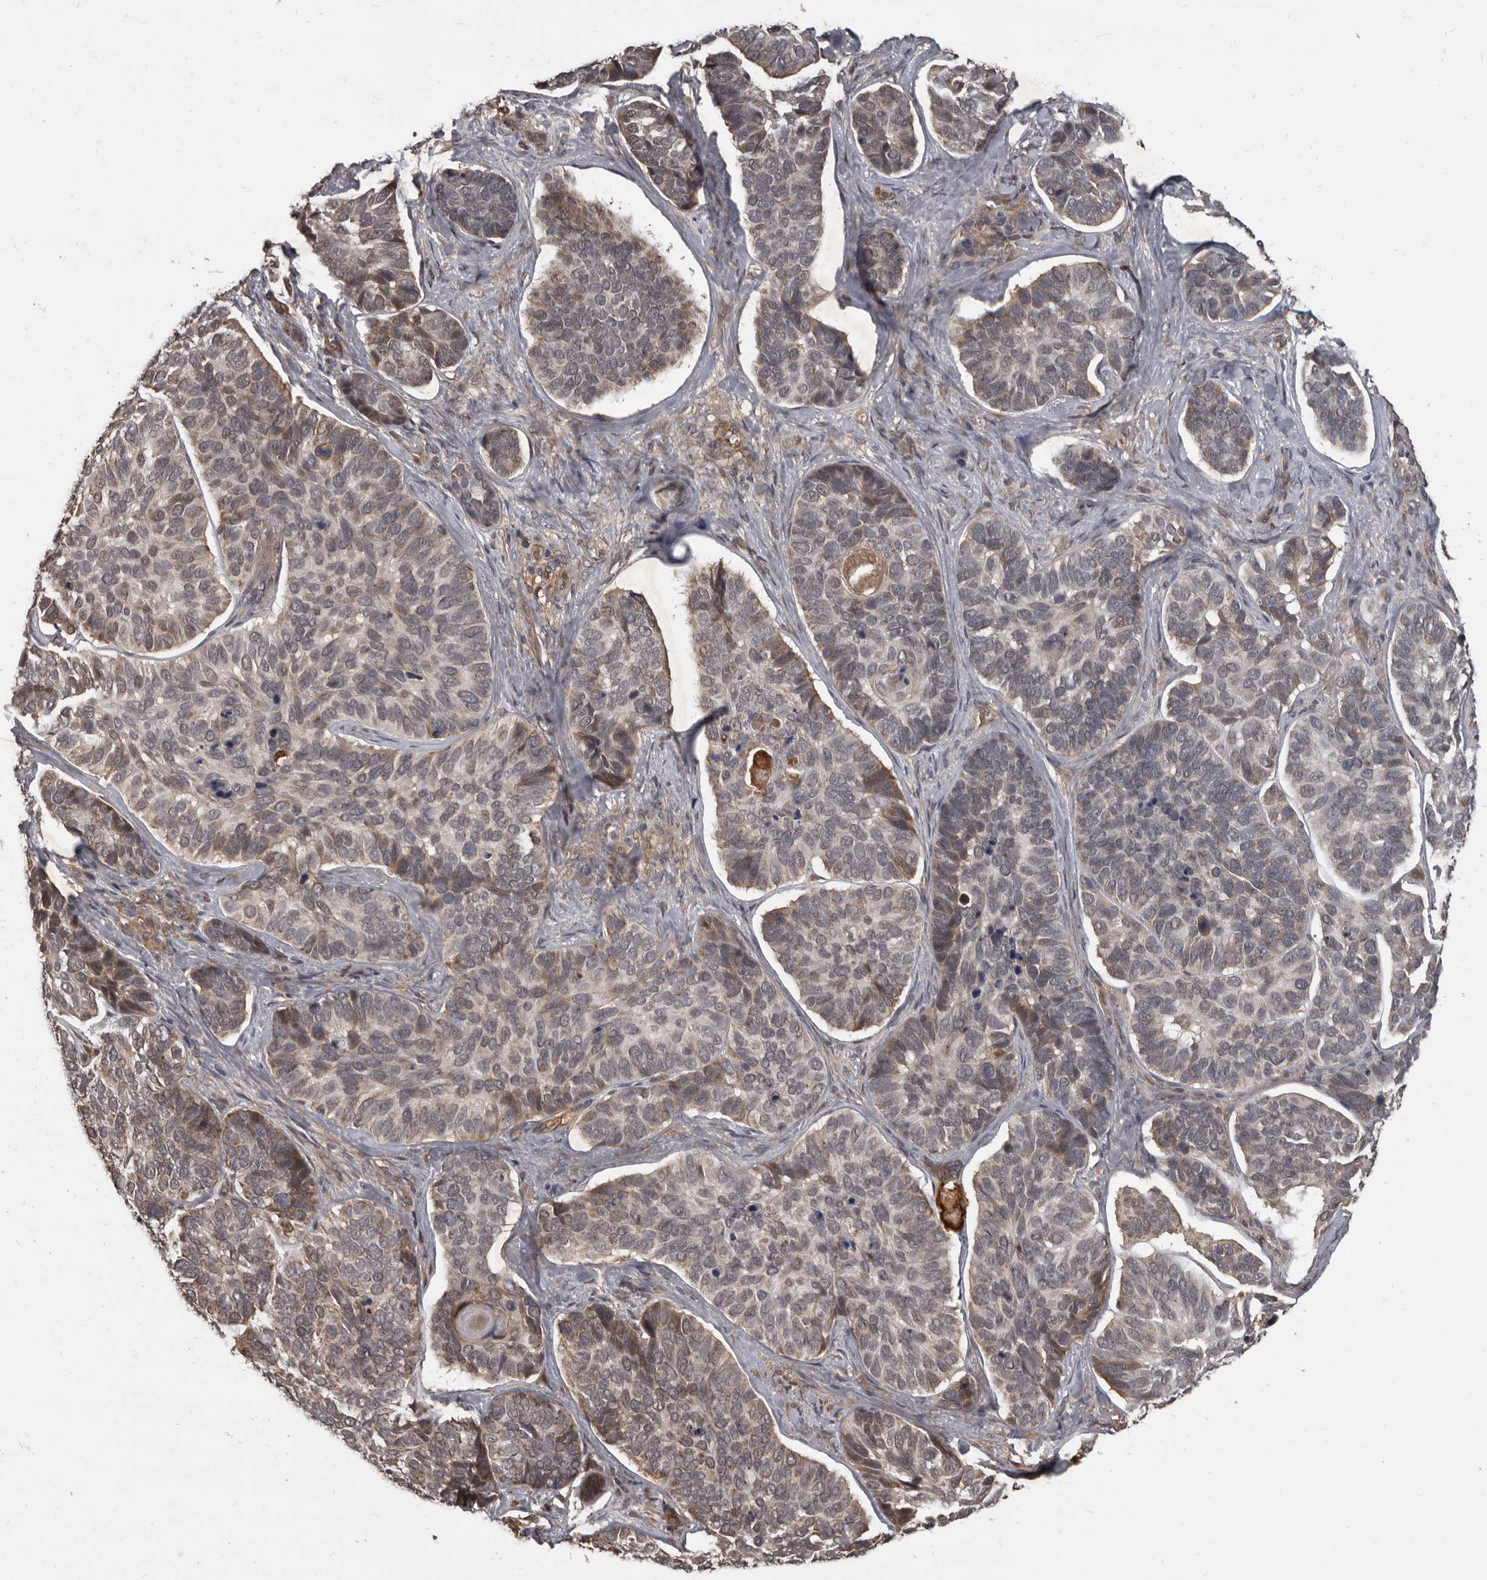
{"staining": {"intensity": "moderate", "quantity": "<25%", "location": "cytoplasmic/membranous,nuclear"}, "tissue": "skin cancer", "cell_type": "Tumor cells", "image_type": "cancer", "snomed": [{"axis": "morphology", "description": "Basal cell carcinoma"}, {"axis": "topography", "description": "Skin"}], "caption": "This image demonstrates immunohistochemistry (IHC) staining of human basal cell carcinoma (skin), with low moderate cytoplasmic/membranous and nuclear positivity in about <25% of tumor cells.", "gene": "AHR", "patient": {"sex": "male", "age": 62}}